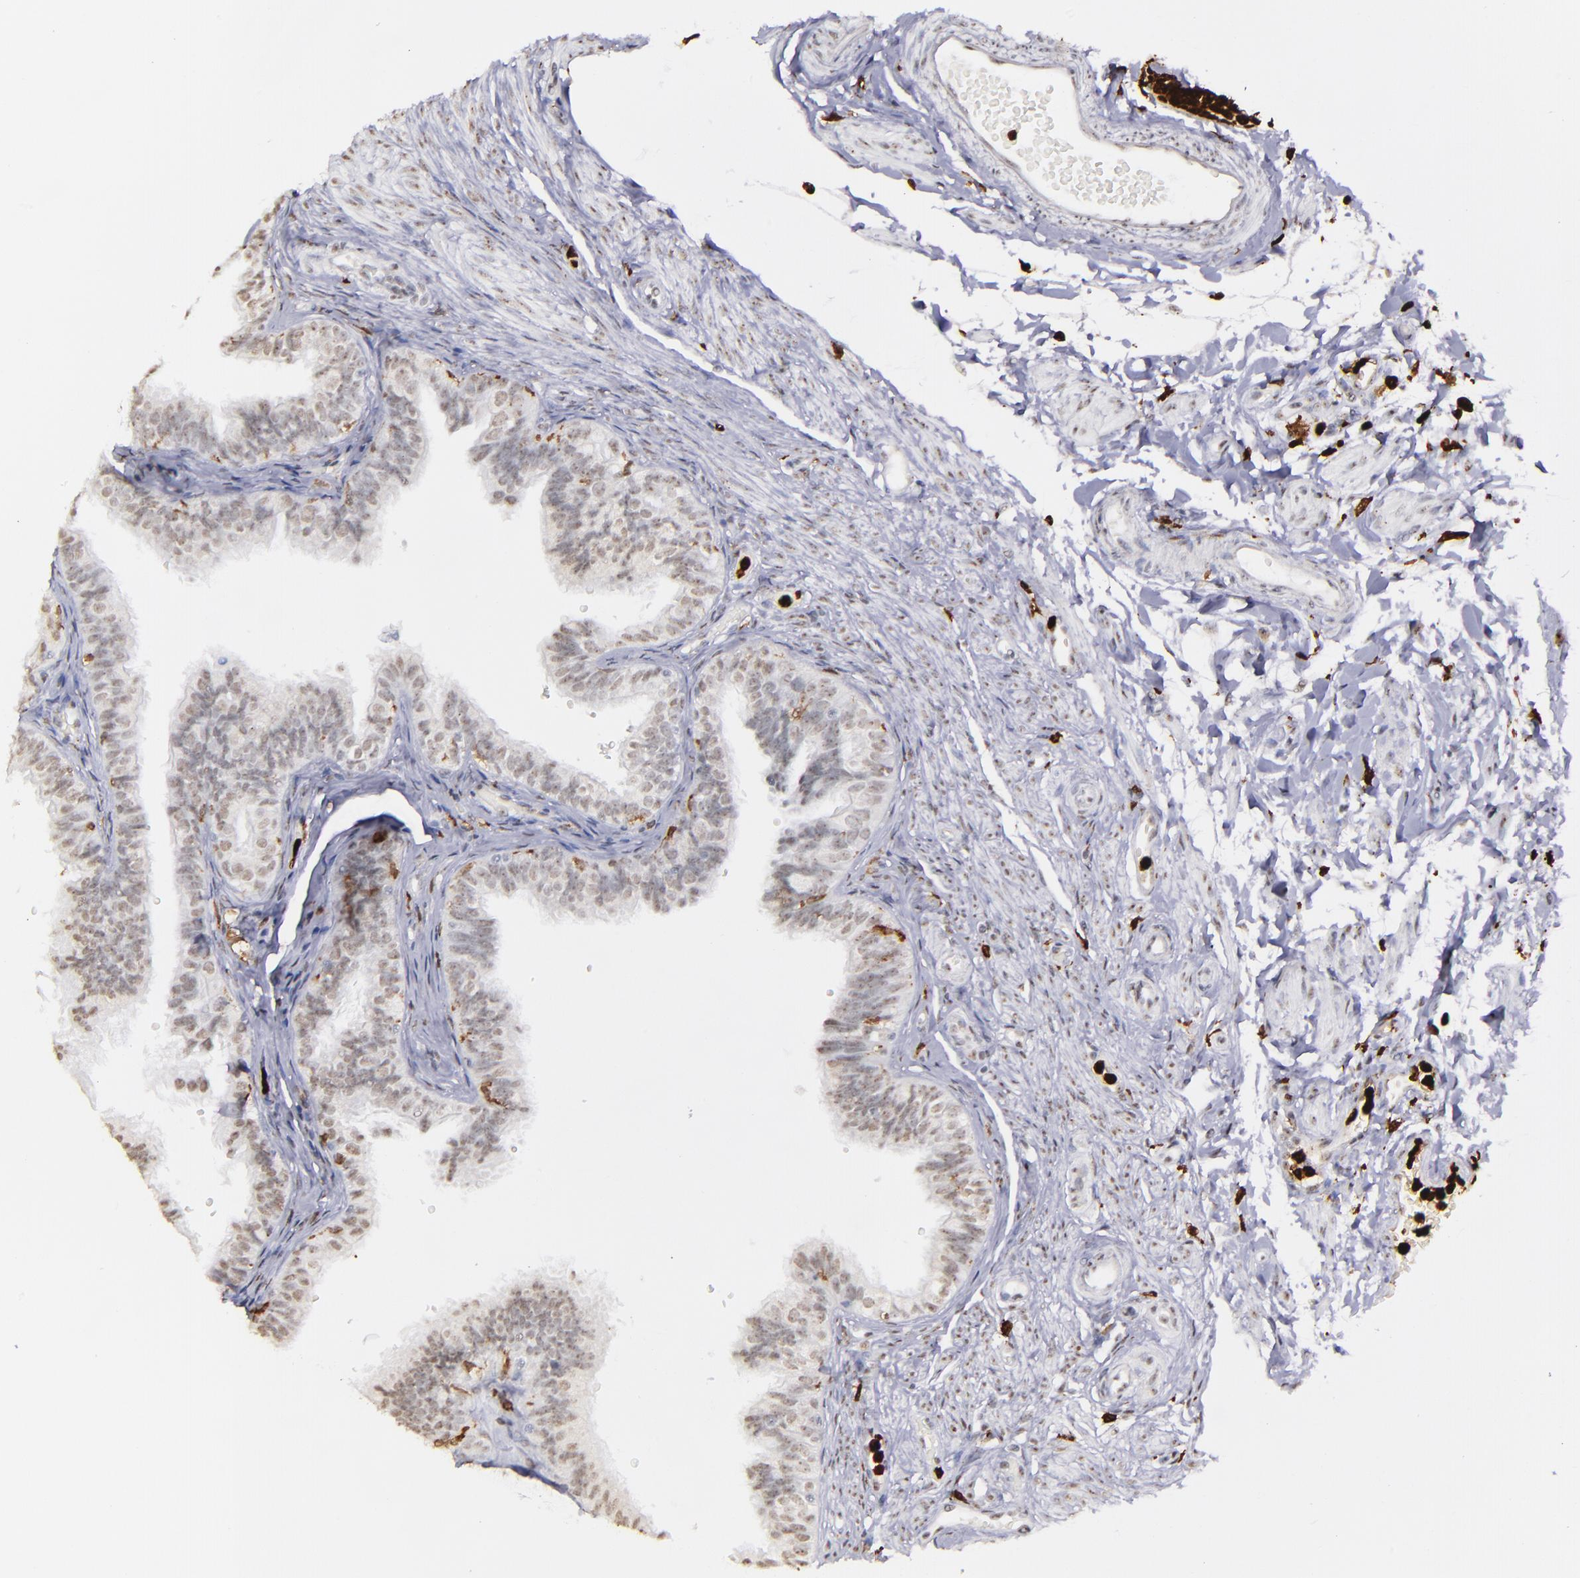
{"staining": {"intensity": "negative", "quantity": "none", "location": "none"}, "tissue": "fallopian tube", "cell_type": "Glandular cells", "image_type": "normal", "snomed": [{"axis": "morphology", "description": "Normal tissue, NOS"}, {"axis": "morphology", "description": "Dermoid, NOS"}, {"axis": "topography", "description": "Fallopian tube"}], "caption": "Histopathology image shows no significant protein staining in glandular cells of normal fallopian tube.", "gene": "NCF2", "patient": {"sex": "female", "age": 33}}